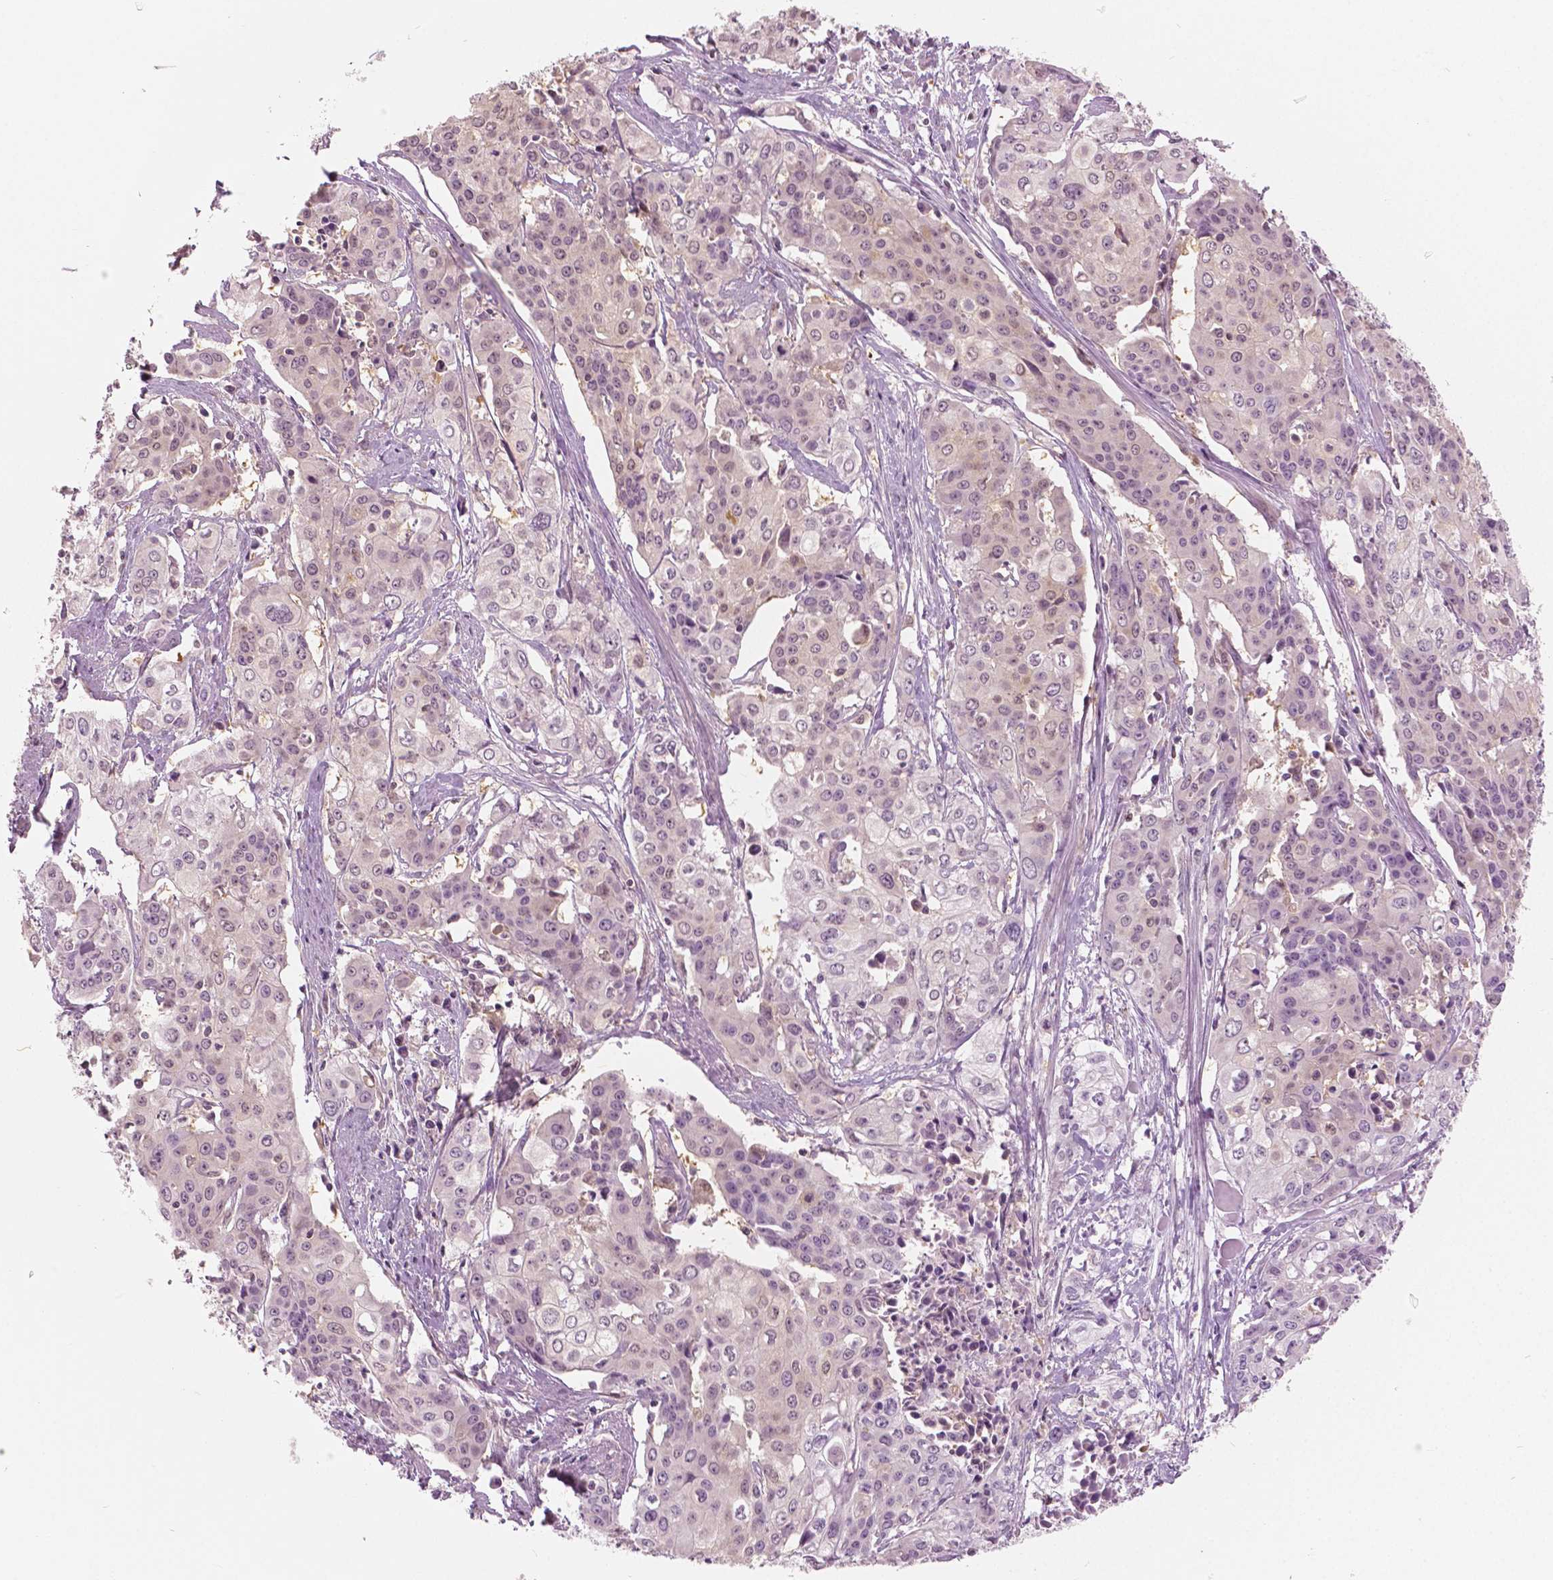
{"staining": {"intensity": "negative", "quantity": "none", "location": "none"}, "tissue": "cervical cancer", "cell_type": "Tumor cells", "image_type": "cancer", "snomed": [{"axis": "morphology", "description": "Squamous cell carcinoma, NOS"}, {"axis": "topography", "description": "Cervix"}], "caption": "An immunohistochemistry (IHC) histopathology image of cervical cancer is shown. There is no staining in tumor cells of cervical cancer. (Stains: DAB immunohistochemistry with hematoxylin counter stain, Microscopy: brightfield microscopy at high magnification).", "gene": "GALM", "patient": {"sex": "female", "age": 39}}